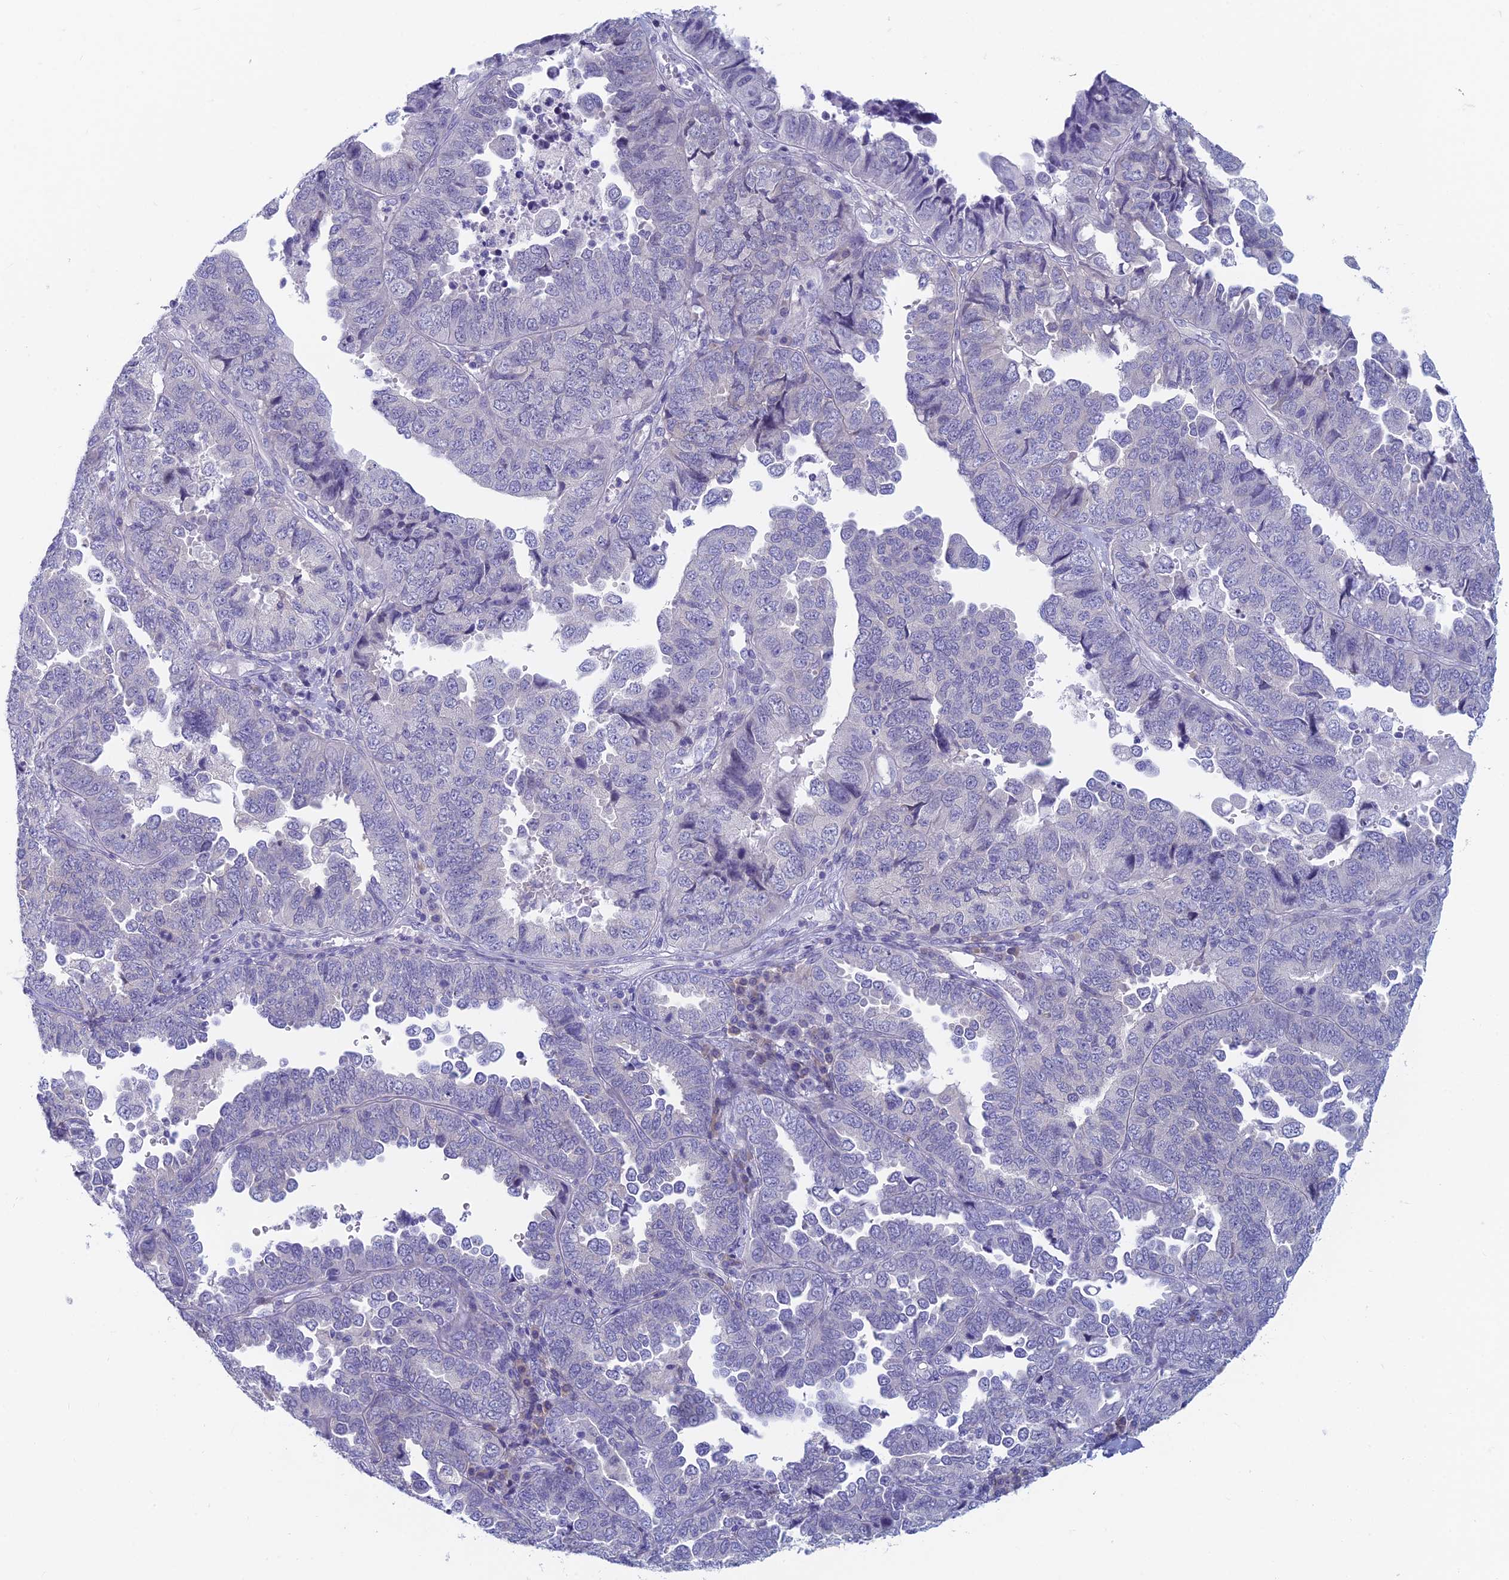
{"staining": {"intensity": "negative", "quantity": "none", "location": "none"}, "tissue": "endometrial cancer", "cell_type": "Tumor cells", "image_type": "cancer", "snomed": [{"axis": "morphology", "description": "Adenocarcinoma, NOS"}, {"axis": "topography", "description": "Endometrium"}], "caption": "This photomicrograph is of endometrial cancer (adenocarcinoma) stained with immunohistochemistry (IHC) to label a protein in brown with the nuclei are counter-stained blue. There is no positivity in tumor cells.", "gene": "PPP1R26", "patient": {"sex": "female", "age": 79}}